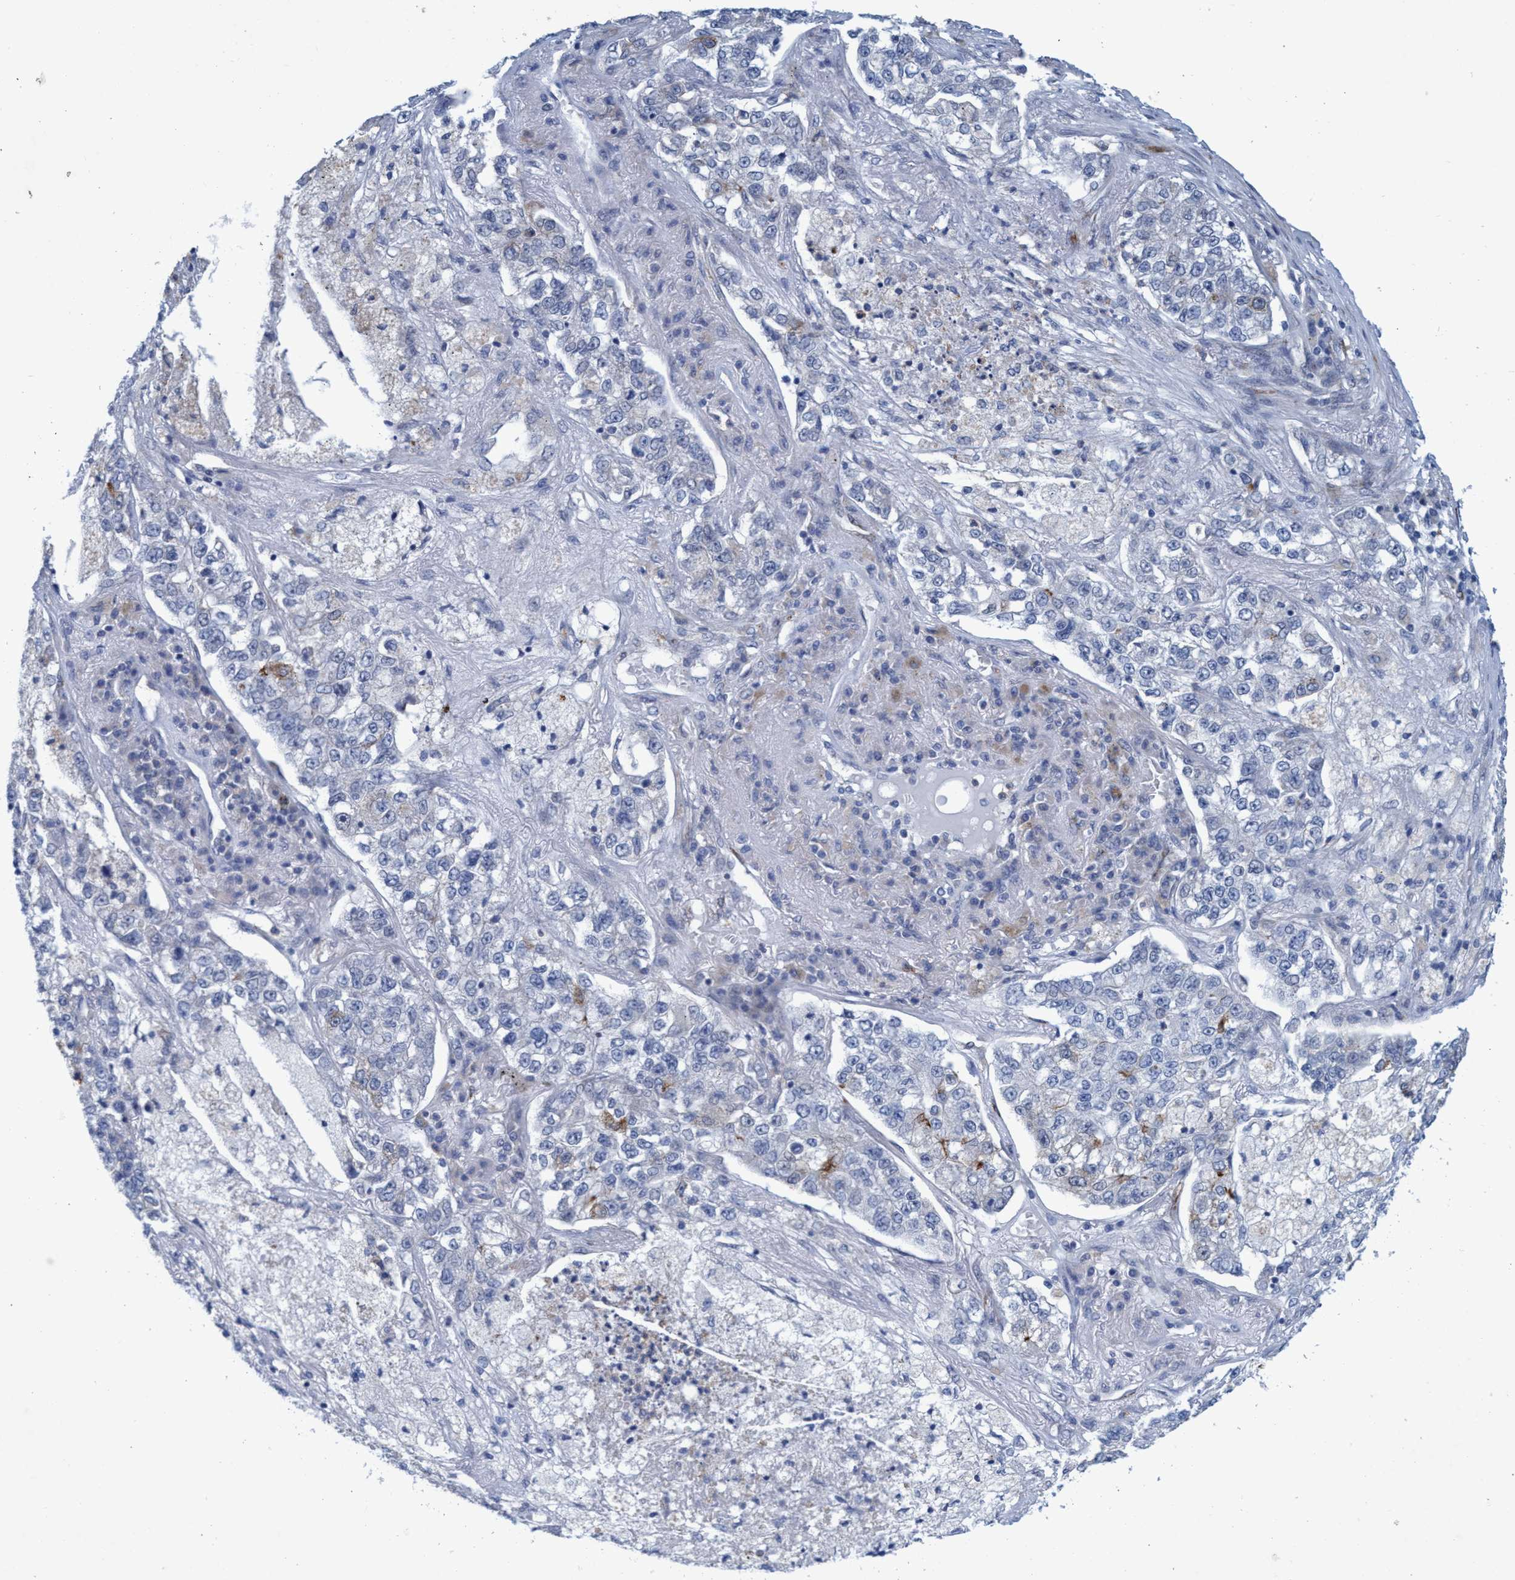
{"staining": {"intensity": "negative", "quantity": "none", "location": "none"}, "tissue": "lung cancer", "cell_type": "Tumor cells", "image_type": "cancer", "snomed": [{"axis": "morphology", "description": "Adenocarcinoma, NOS"}, {"axis": "topography", "description": "Lung"}], "caption": "Immunohistochemistry micrograph of lung cancer (adenocarcinoma) stained for a protein (brown), which displays no expression in tumor cells. (DAB immunohistochemistry with hematoxylin counter stain).", "gene": "SLC43A2", "patient": {"sex": "male", "age": 49}}